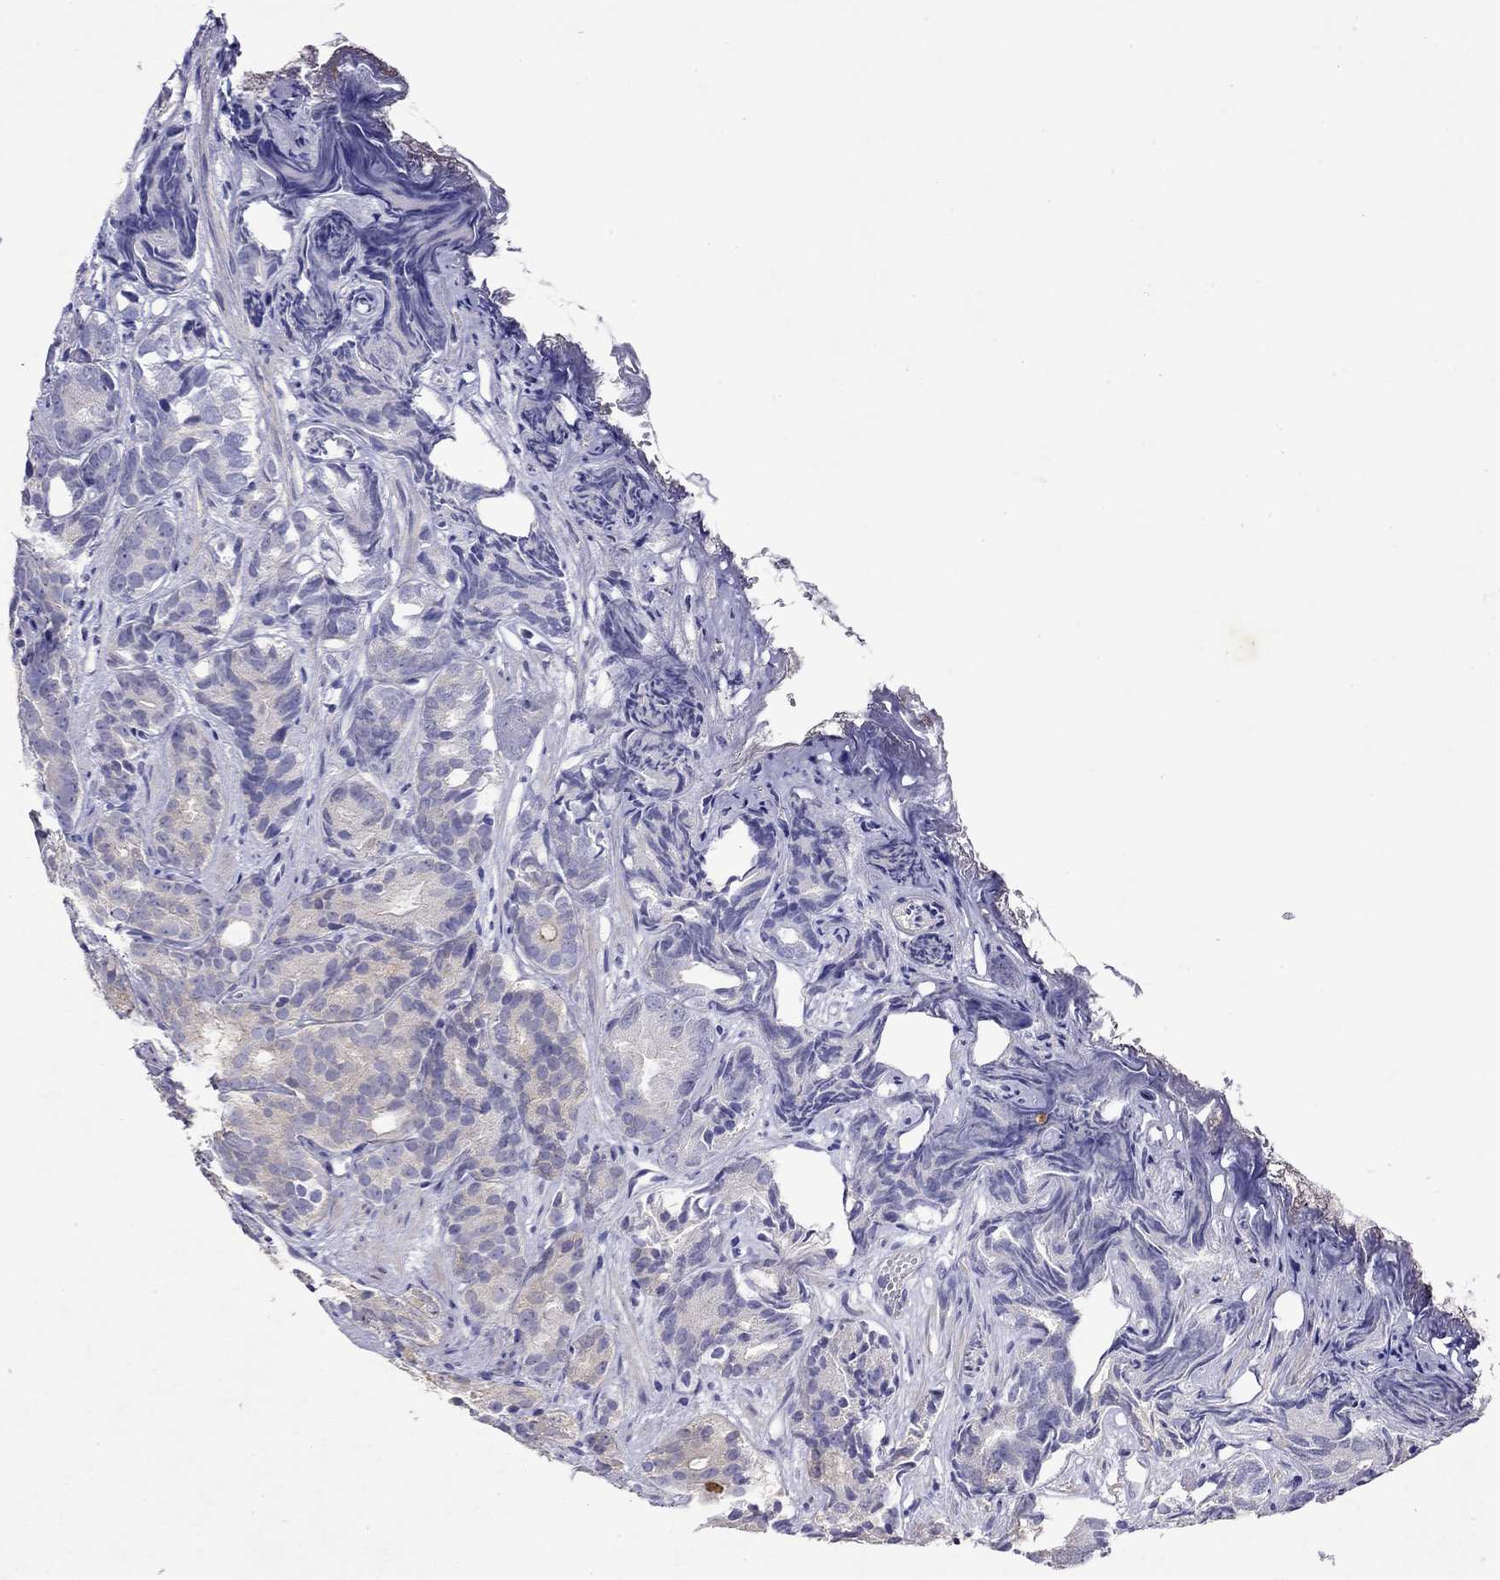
{"staining": {"intensity": "negative", "quantity": "none", "location": "none"}, "tissue": "prostate cancer", "cell_type": "Tumor cells", "image_type": "cancer", "snomed": [{"axis": "morphology", "description": "Adenocarcinoma, High grade"}, {"axis": "topography", "description": "Prostate"}], "caption": "Prostate high-grade adenocarcinoma was stained to show a protein in brown. There is no significant staining in tumor cells. (DAB (3,3'-diaminobenzidine) IHC with hematoxylin counter stain).", "gene": "GNAT3", "patient": {"sex": "male", "age": 84}}